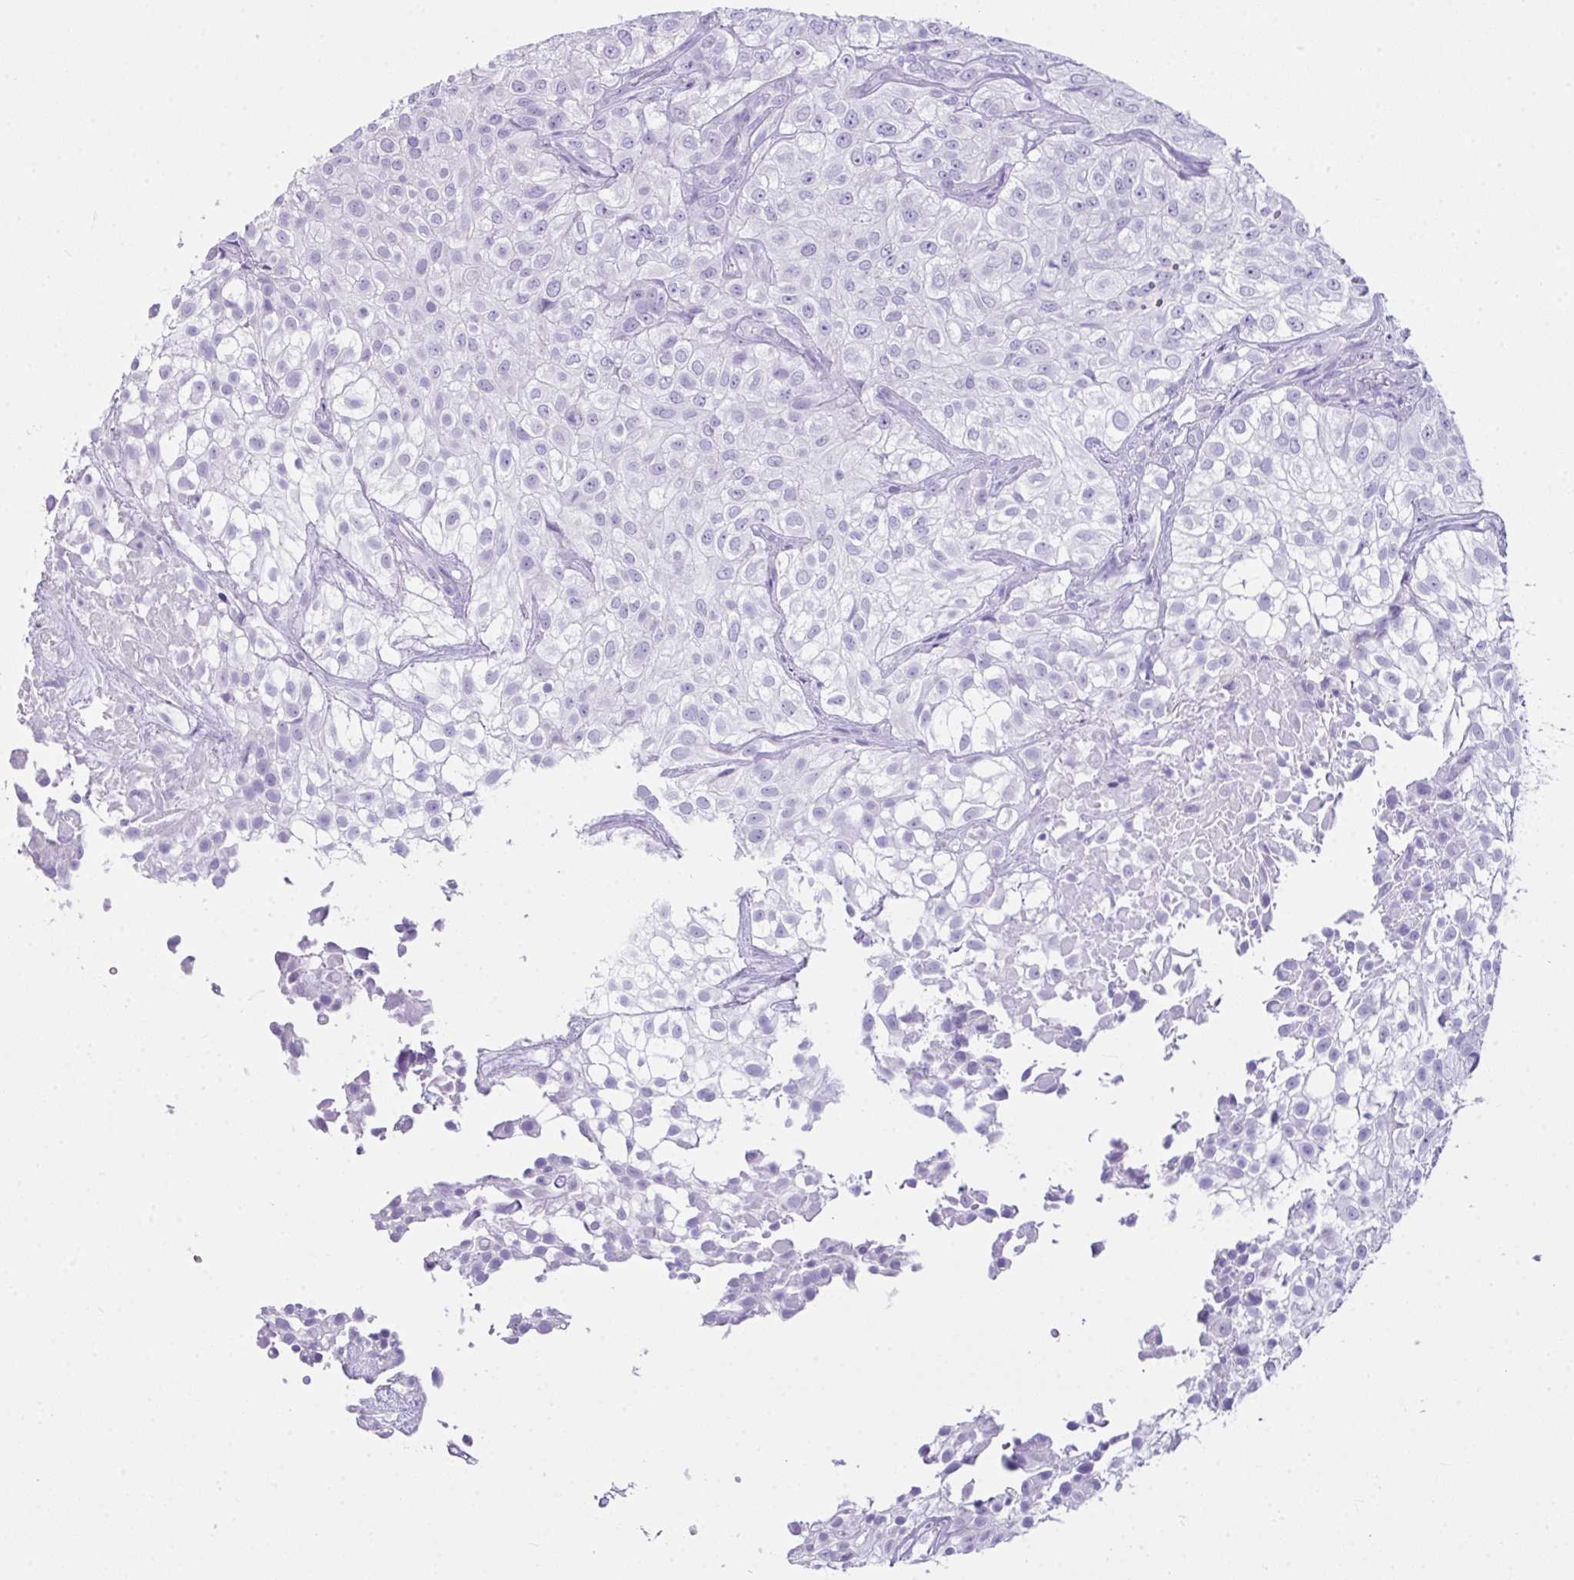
{"staining": {"intensity": "negative", "quantity": "none", "location": "none"}, "tissue": "urothelial cancer", "cell_type": "Tumor cells", "image_type": "cancer", "snomed": [{"axis": "morphology", "description": "Urothelial carcinoma, High grade"}, {"axis": "topography", "description": "Urinary bladder"}], "caption": "Histopathology image shows no protein expression in tumor cells of urothelial carcinoma (high-grade) tissue.", "gene": "LGALS4", "patient": {"sex": "male", "age": 56}}